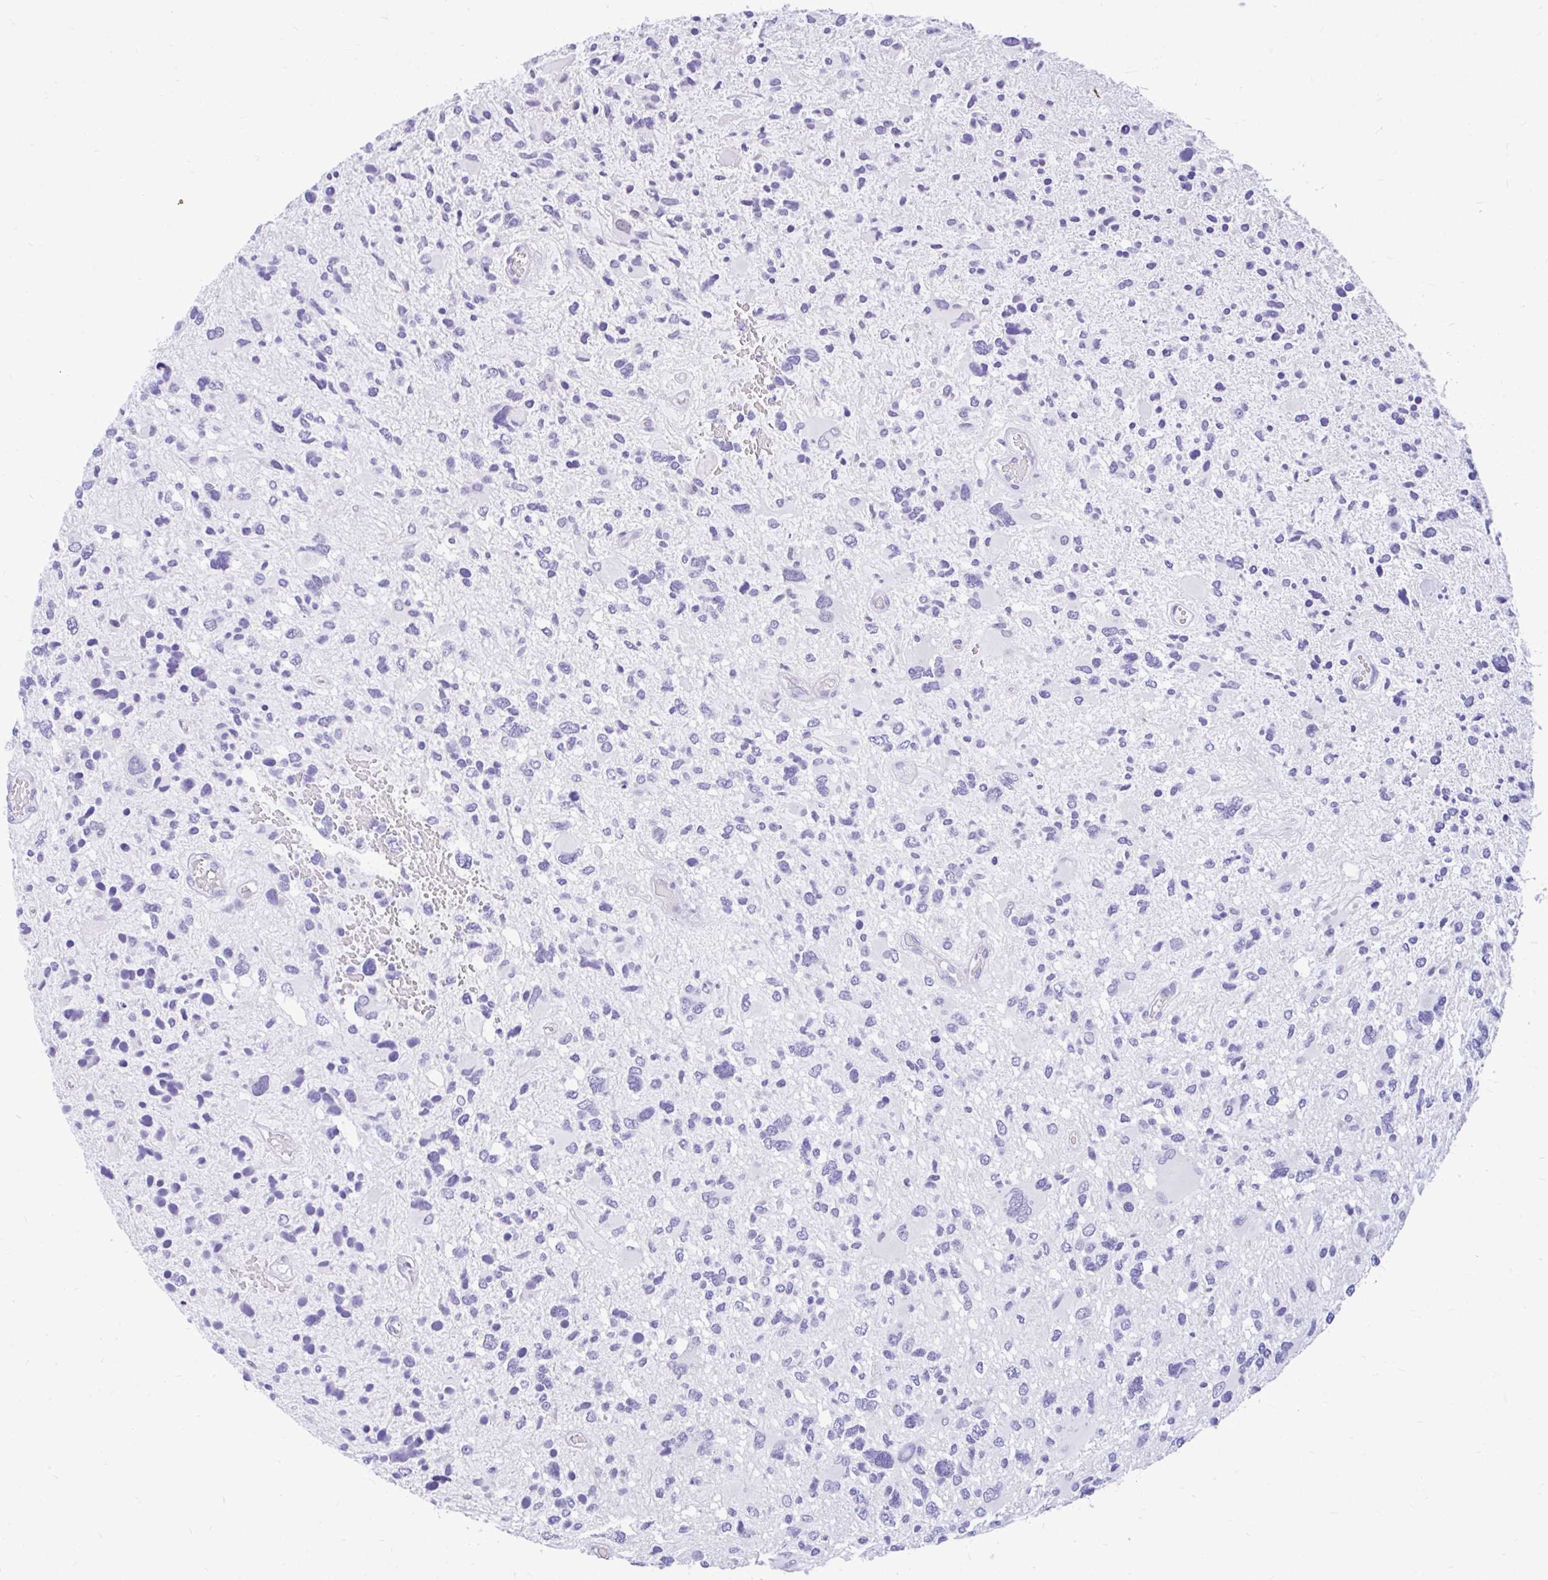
{"staining": {"intensity": "negative", "quantity": "none", "location": "none"}, "tissue": "glioma", "cell_type": "Tumor cells", "image_type": "cancer", "snomed": [{"axis": "morphology", "description": "Glioma, malignant, High grade"}, {"axis": "topography", "description": "Brain"}], "caption": "Malignant glioma (high-grade) stained for a protein using immunohistochemistry exhibits no staining tumor cells.", "gene": "GLB1L2", "patient": {"sex": "female", "age": 11}}